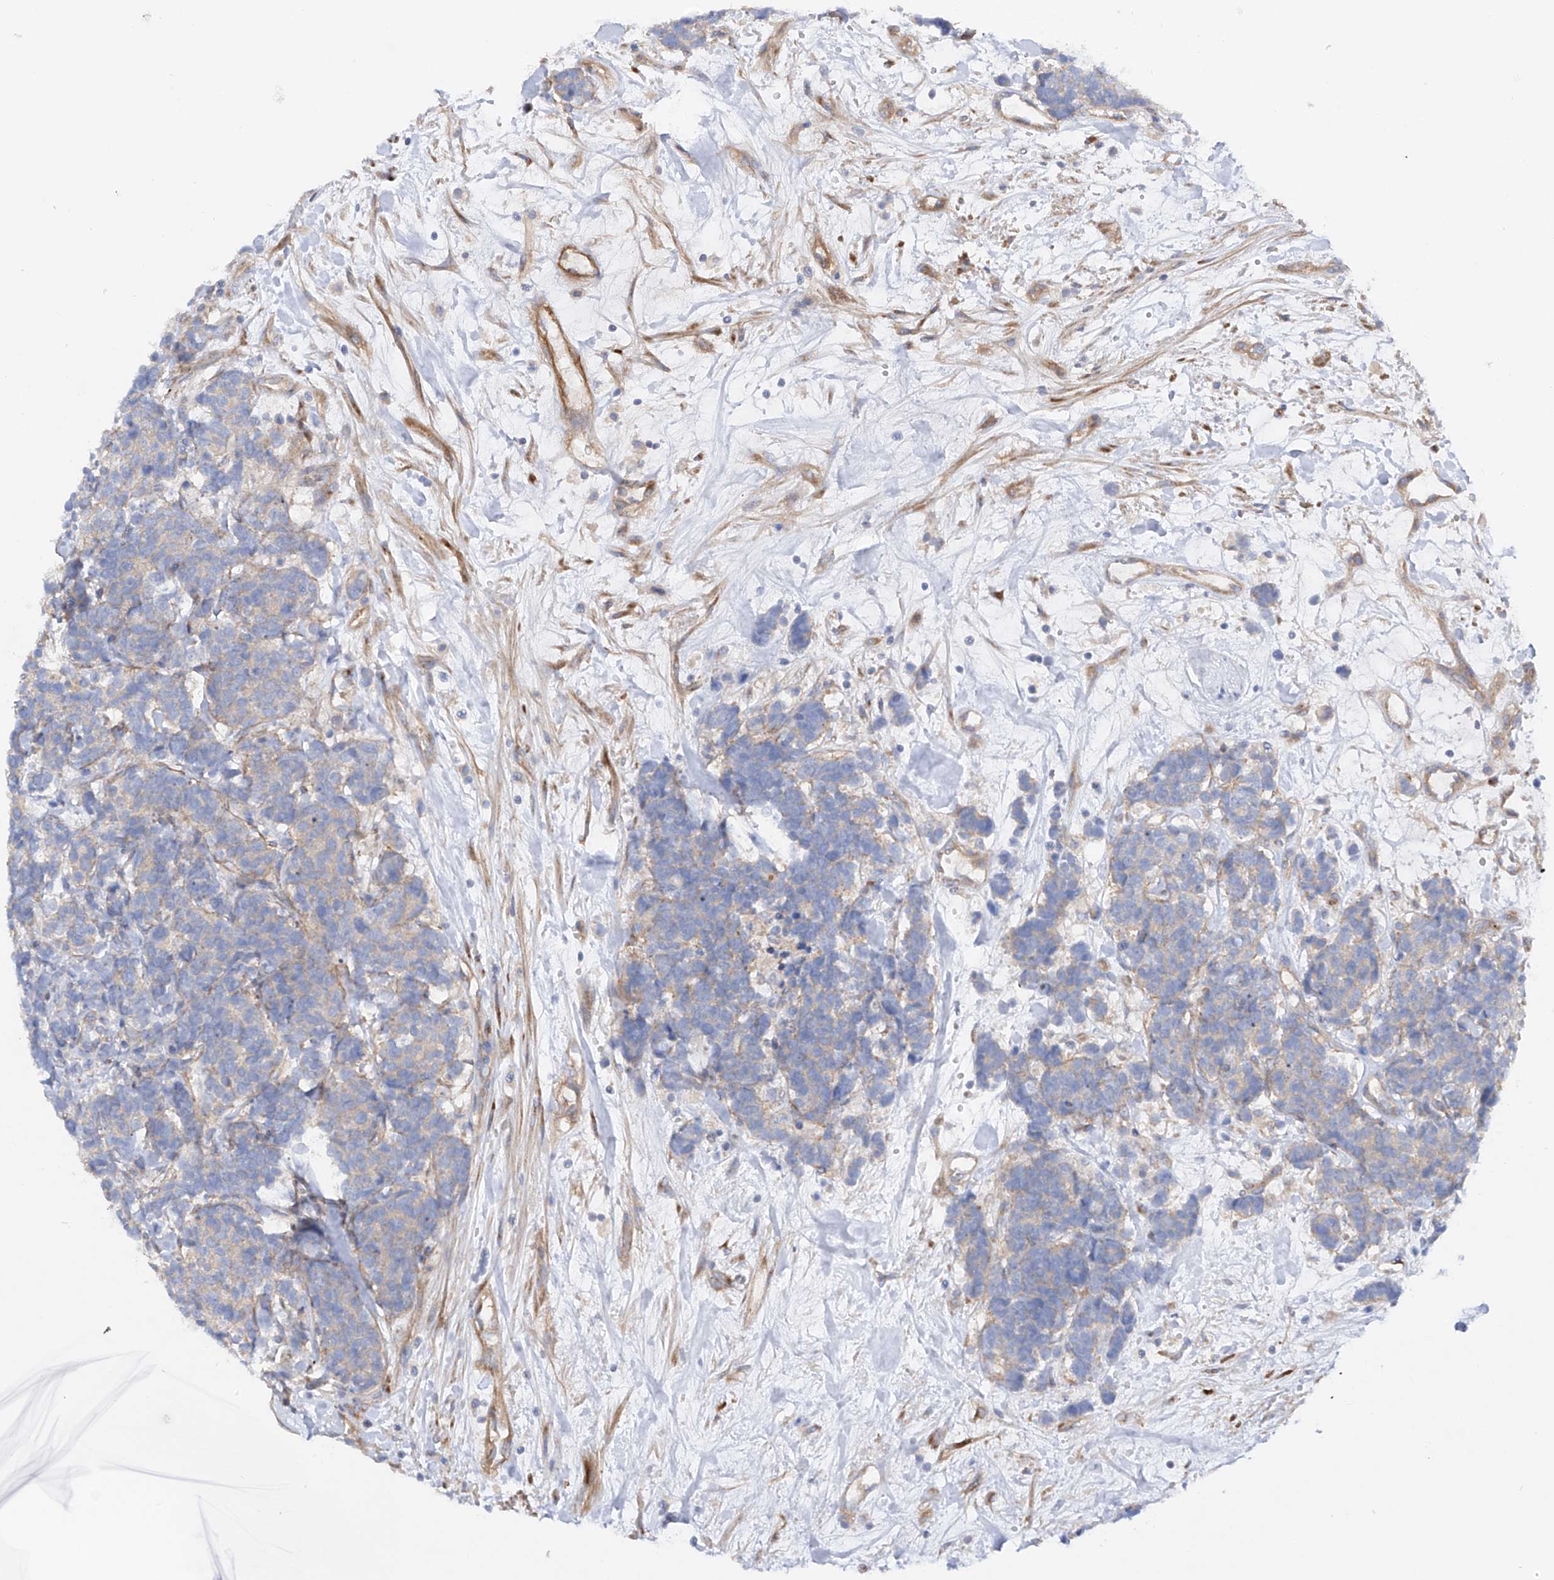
{"staining": {"intensity": "negative", "quantity": "none", "location": "none"}, "tissue": "carcinoid", "cell_type": "Tumor cells", "image_type": "cancer", "snomed": [{"axis": "morphology", "description": "Carcinoma, NOS"}, {"axis": "morphology", "description": "Carcinoid, malignant, NOS"}, {"axis": "topography", "description": "Urinary bladder"}], "caption": "The micrograph displays no staining of tumor cells in carcinoma.", "gene": "LCA5", "patient": {"sex": "male", "age": 57}}